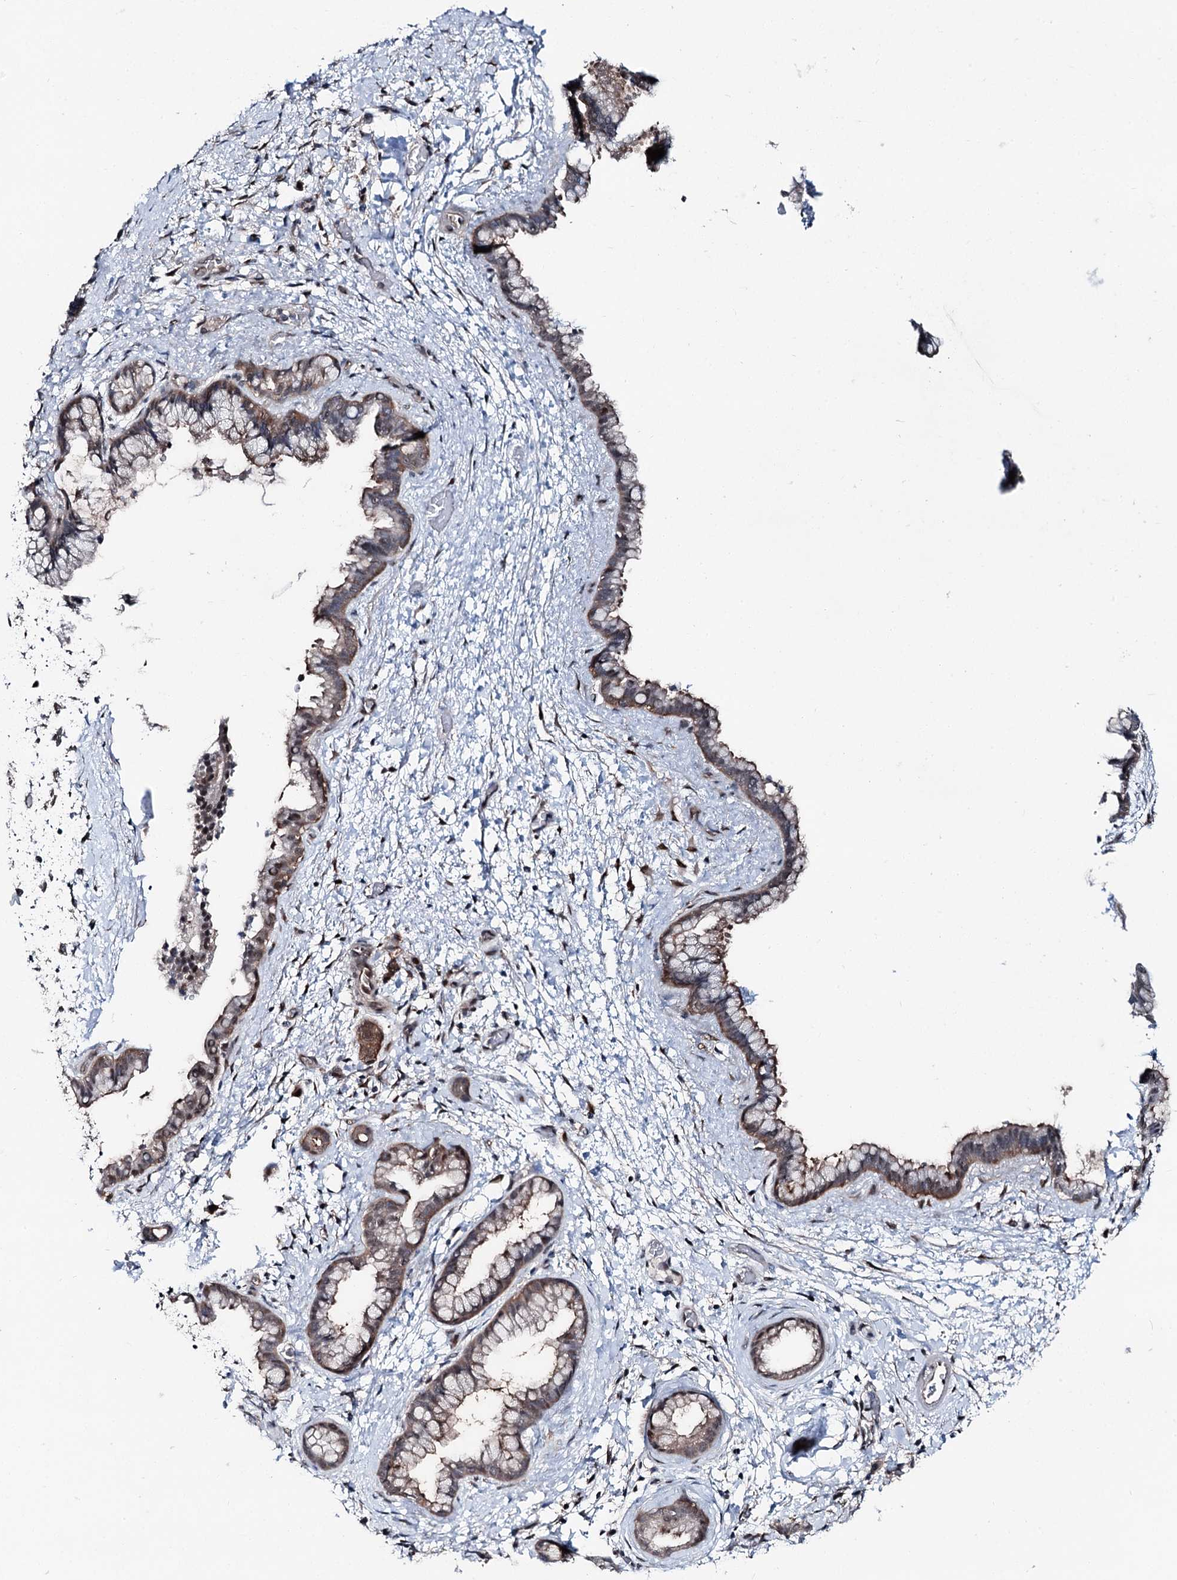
{"staining": {"intensity": "moderate", "quantity": "<25%", "location": "cytoplasmic/membranous"}, "tissue": "pancreatic cancer", "cell_type": "Tumor cells", "image_type": "cancer", "snomed": [{"axis": "morphology", "description": "Adenocarcinoma, NOS"}, {"axis": "topography", "description": "Pancreas"}], "caption": "A brown stain highlights moderate cytoplasmic/membranous positivity of a protein in pancreatic cancer tumor cells.", "gene": "PSMD13", "patient": {"sex": "female", "age": 78}}